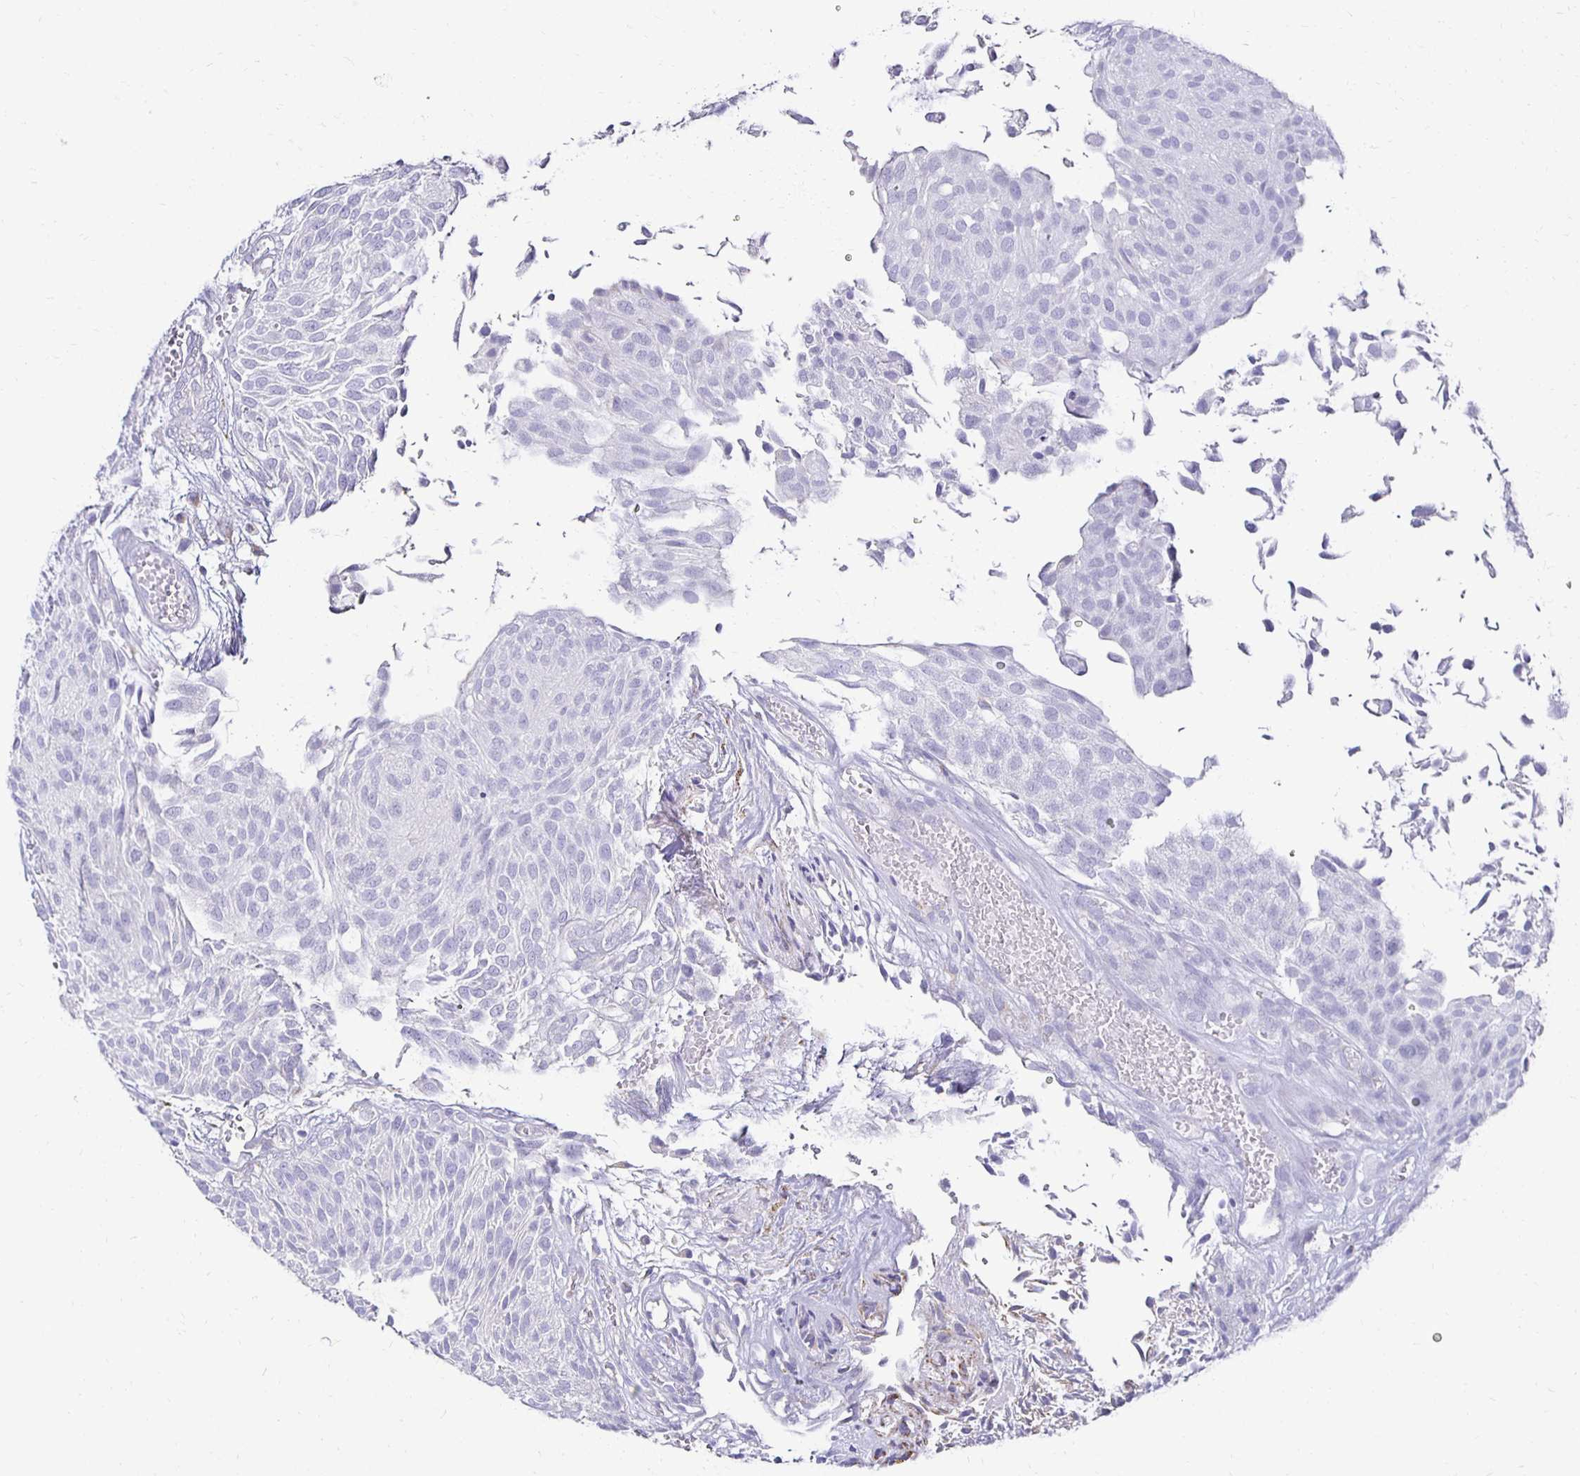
{"staining": {"intensity": "negative", "quantity": "none", "location": "none"}, "tissue": "urothelial cancer", "cell_type": "Tumor cells", "image_type": "cancer", "snomed": [{"axis": "morphology", "description": "Urothelial carcinoma, NOS"}, {"axis": "topography", "description": "Urinary bladder"}], "caption": "This is an IHC image of urothelial cancer. There is no staining in tumor cells.", "gene": "PLAAT2", "patient": {"sex": "male", "age": 84}}